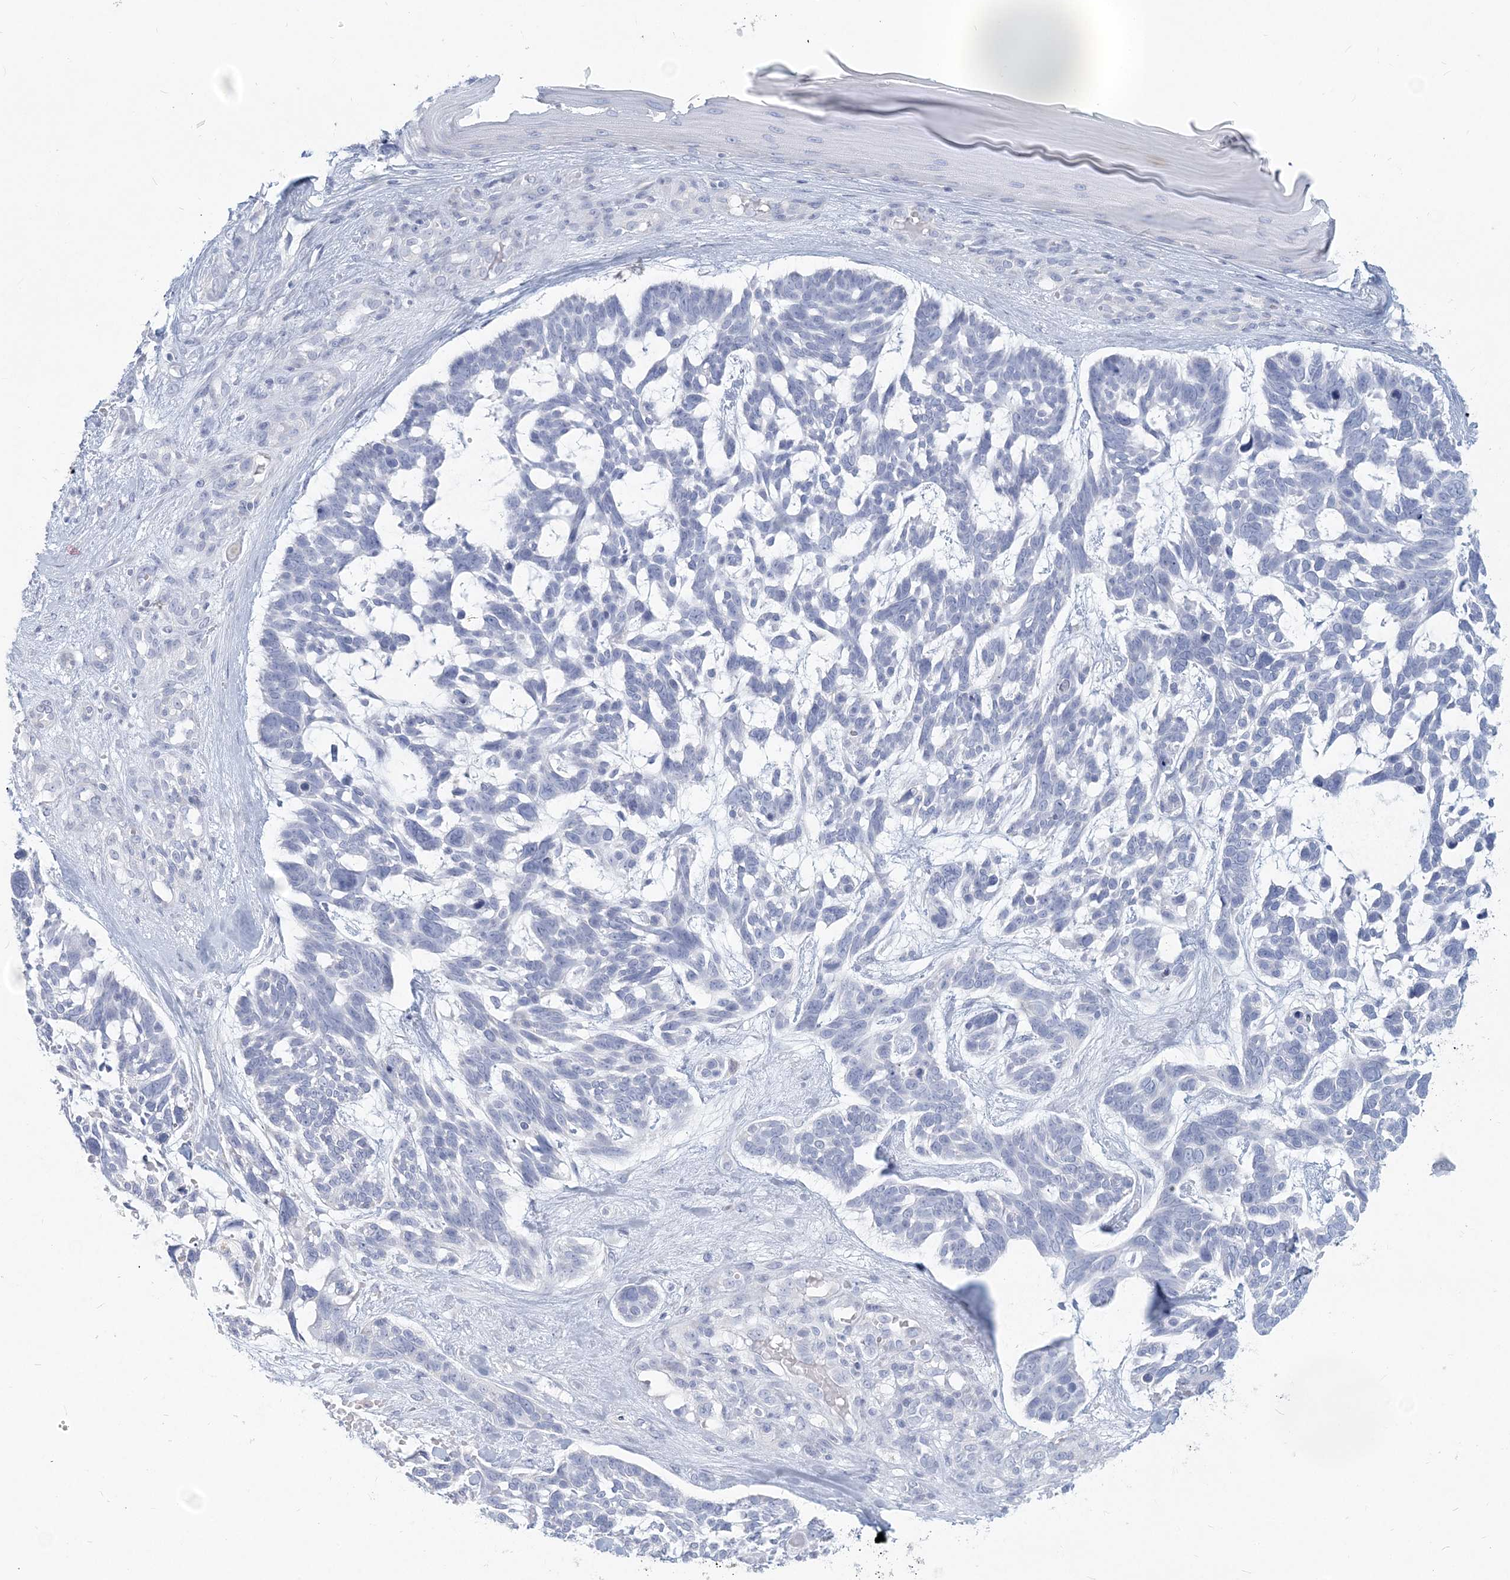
{"staining": {"intensity": "negative", "quantity": "none", "location": "none"}, "tissue": "skin cancer", "cell_type": "Tumor cells", "image_type": "cancer", "snomed": [{"axis": "morphology", "description": "Basal cell carcinoma"}, {"axis": "topography", "description": "Skin"}], "caption": "Immunohistochemical staining of human skin cancer (basal cell carcinoma) reveals no significant positivity in tumor cells.", "gene": "CSN1S1", "patient": {"sex": "male", "age": 88}}